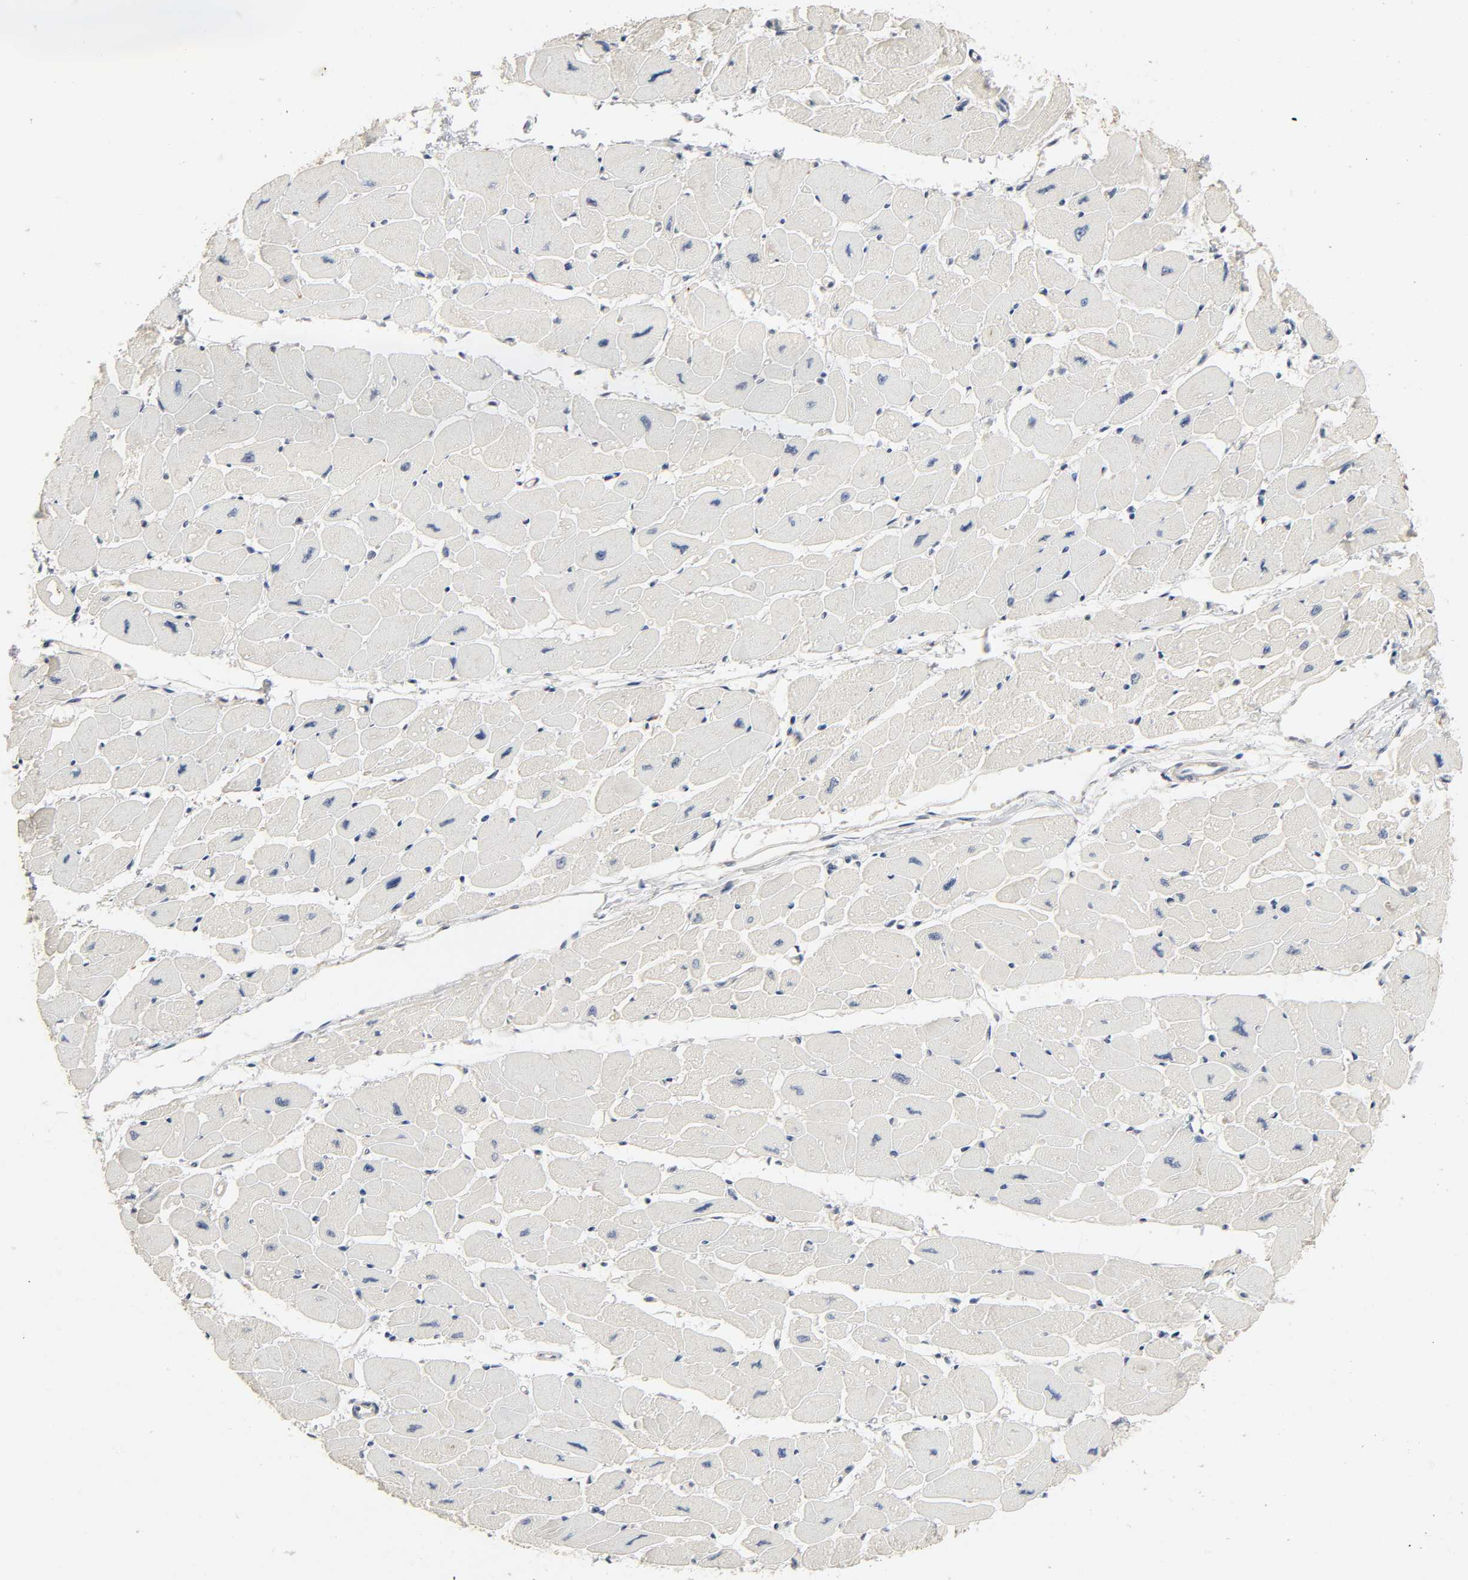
{"staining": {"intensity": "negative", "quantity": "none", "location": "none"}, "tissue": "heart muscle", "cell_type": "Cardiomyocytes", "image_type": "normal", "snomed": [{"axis": "morphology", "description": "Normal tissue, NOS"}, {"axis": "topography", "description": "Heart"}], "caption": "A high-resolution micrograph shows IHC staining of benign heart muscle, which reveals no significant positivity in cardiomyocytes. (DAB immunohistochemistry visualized using brightfield microscopy, high magnification).", "gene": "MAGEA8", "patient": {"sex": "female", "age": 54}}